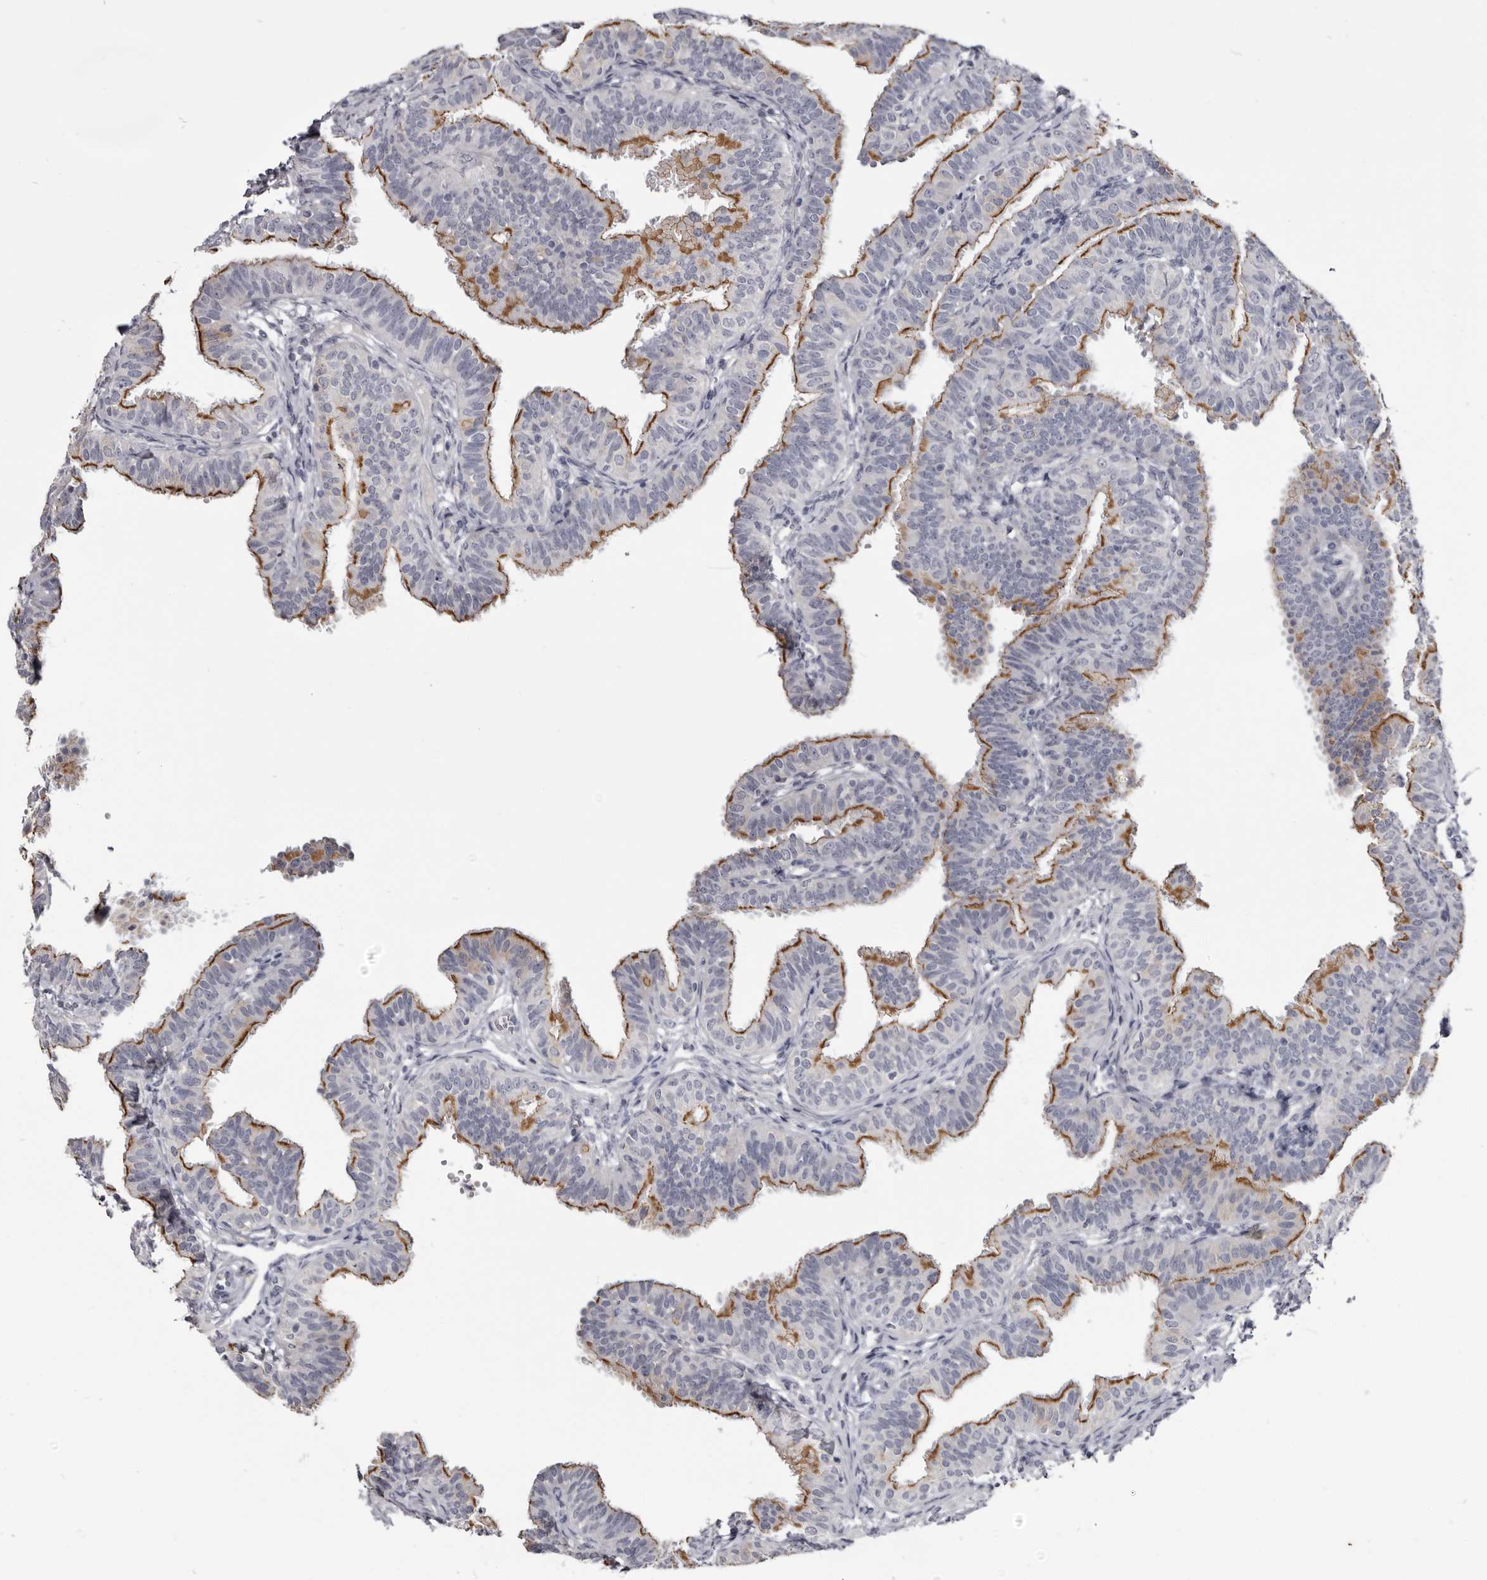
{"staining": {"intensity": "strong", "quantity": ">75%", "location": "cytoplasmic/membranous"}, "tissue": "fallopian tube", "cell_type": "Glandular cells", "image_type": "normal", "snomed": [{"axis": "morphology", "description": "Normal tissue, NOS"}, {"axis": "topography", "description": "Fallopian tube"}], "caption": "This histopathology image shows immunohistochemistry (IHC) staining of benign fallopian tube, with high strong cytoplasmic/membranous positivity in about >75% of glandular cells.", "gene": "CGN", "patient": {"sex": "female", "age": 35}}